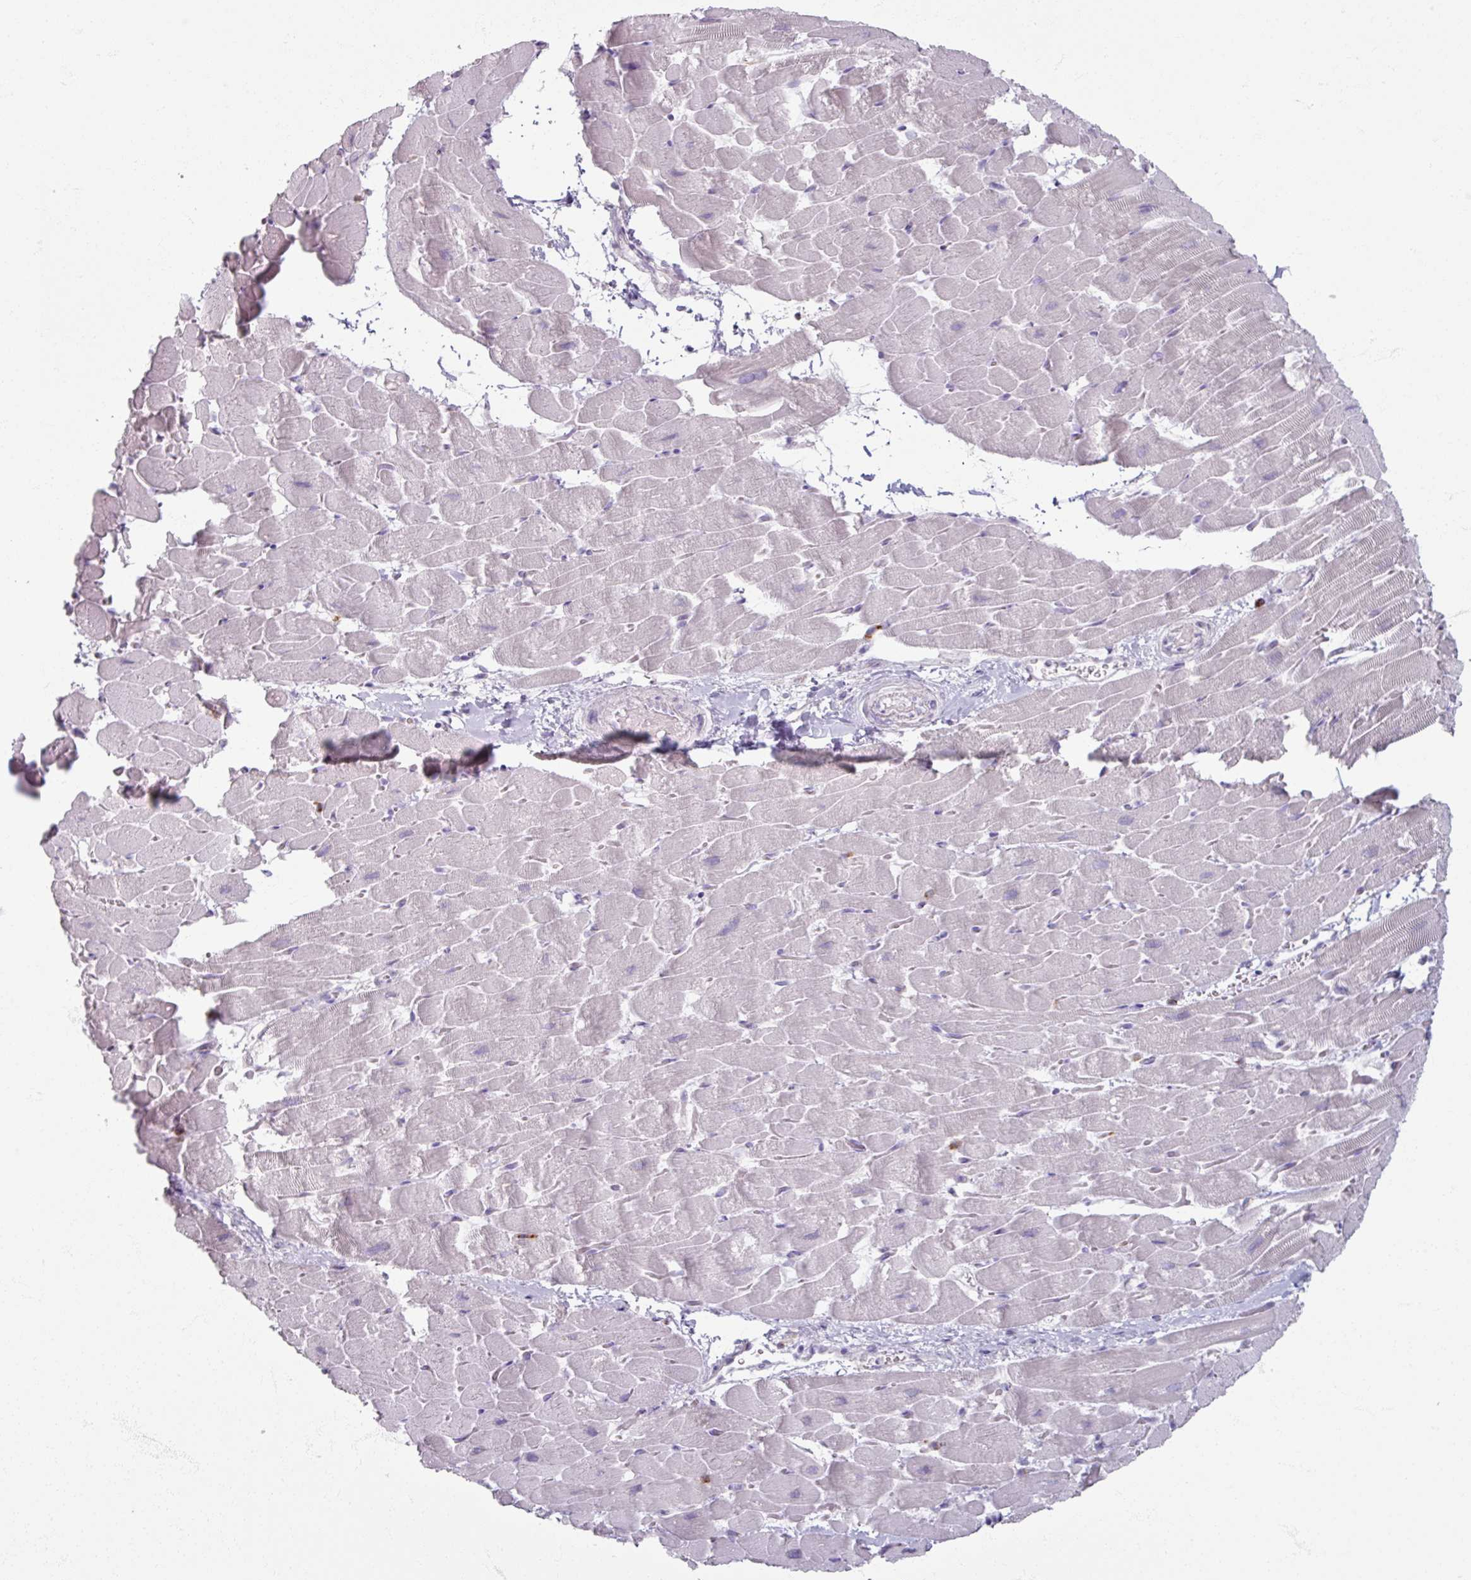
{"staining": {"intensity": "negative", "quantity": "none", "location": "none"}, "tissue": "heart muscle", "cell_type": "Cardiomyocytes", "image_type": "normal", "snomed": [{"axis": "morphology", "description": "Normal tissue, NOS"}, {"axis": "topography", "description": "Heart"}], "caption": "The photomicrograph reveals no staining of cardiomyocytes in benign heart muscle.", "gene": "PTPRC", "patient": {"sex": "male", "age": 37}}